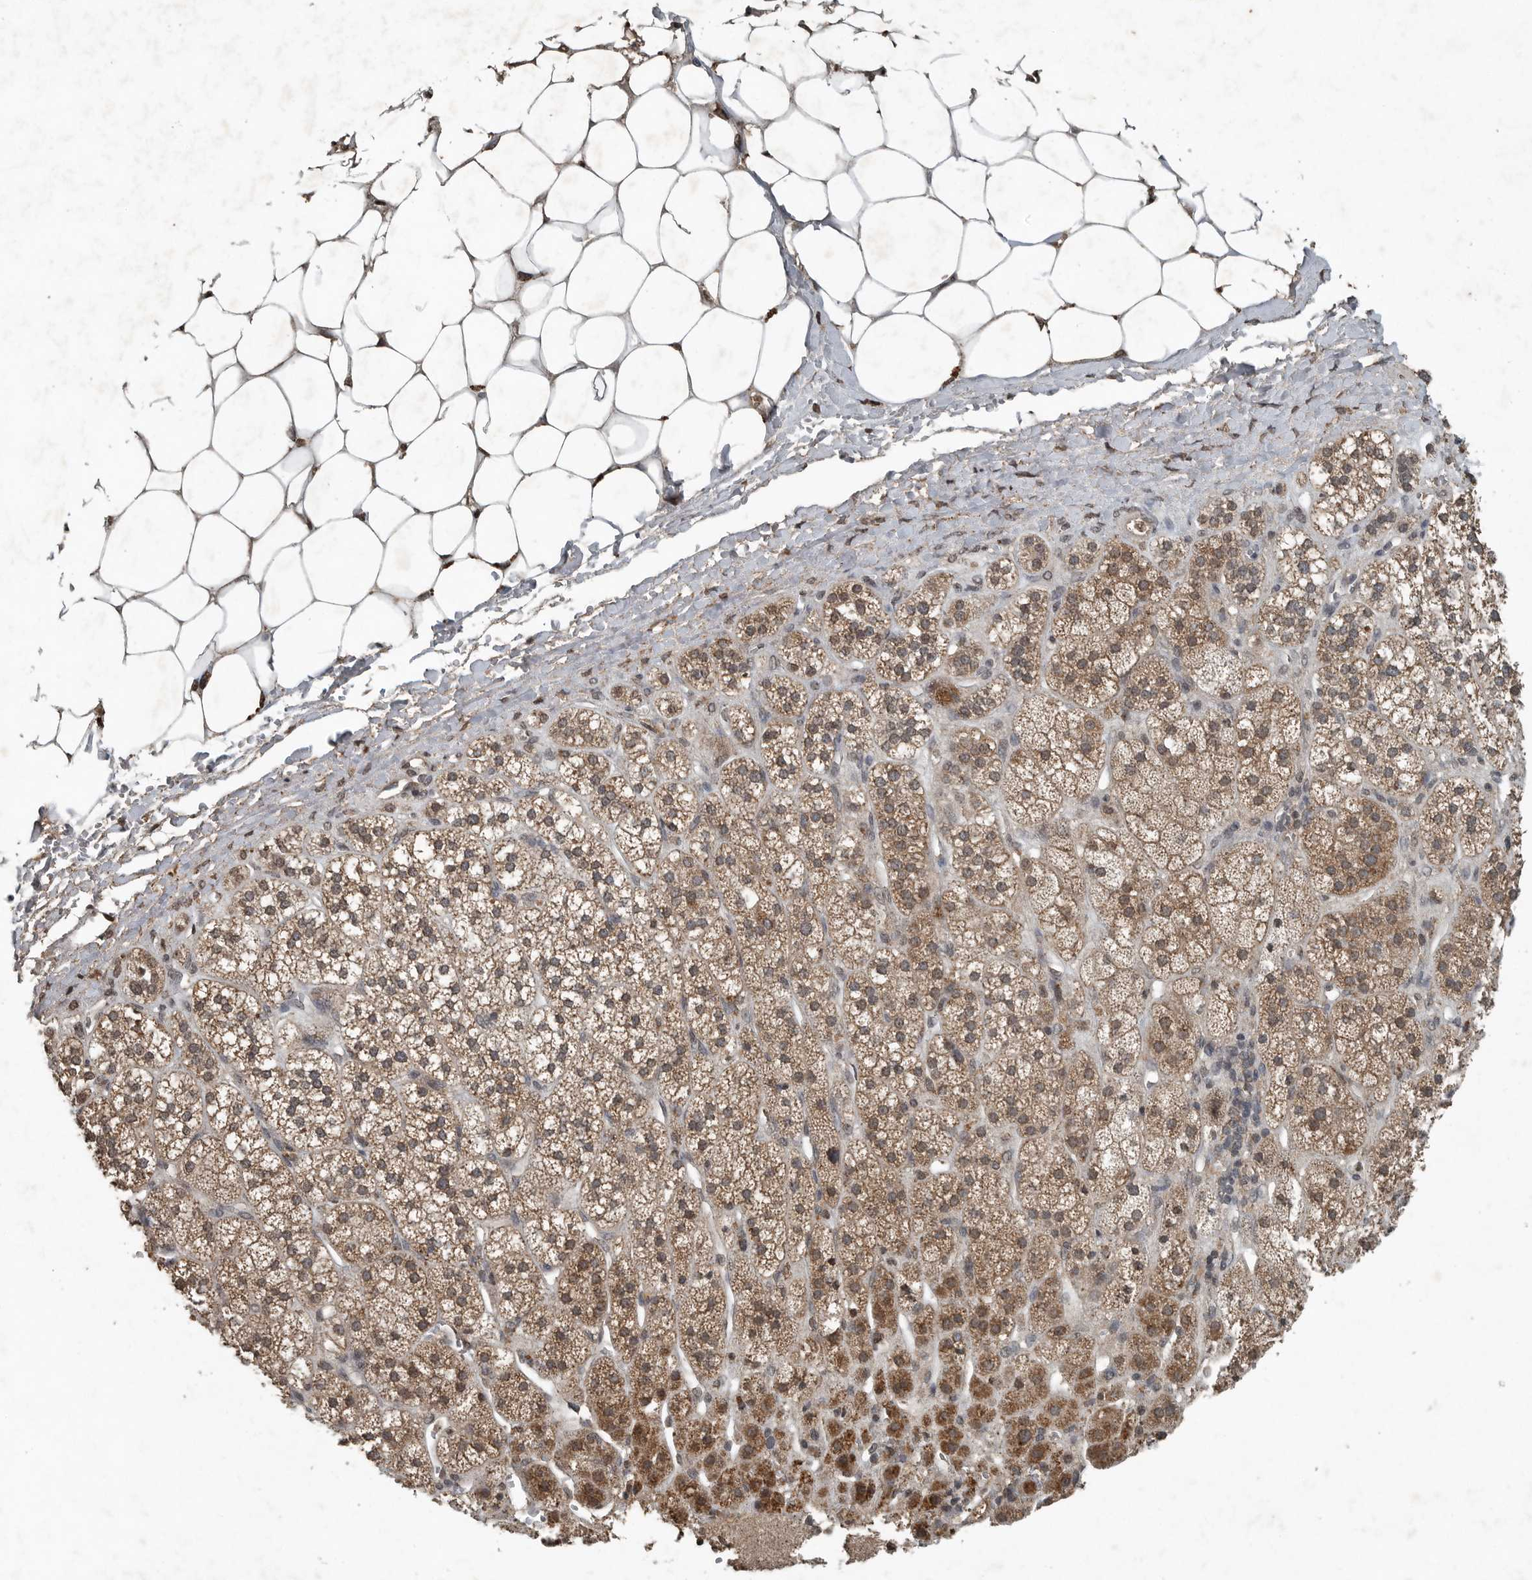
{"staining": {"intensity": "strong", "quantity": ">75%", "location": "cytoplasmic/membranous"}, "tissue": "adrenal gland", "cell_type": "Glandular cells", "image_type": "normal", "snomed": [{"axis": "morphology", "description": "Normal tissue, NOS"}, {"axis": "topography", "description": "Adrenal gland"}], "caption": "Protein staining shows strong cytoplasmic/membranous positivity in about >75% of glandular cells in unremarkable adrenal gland. The staining was performed using DAB (3,3'-diaminobenzidine), with brown indicating positive protein expression. Nuclei are stained blue with hematoxylin.", "gene": "IL6ST", "patient": {"sex": "male", "age": 56}}